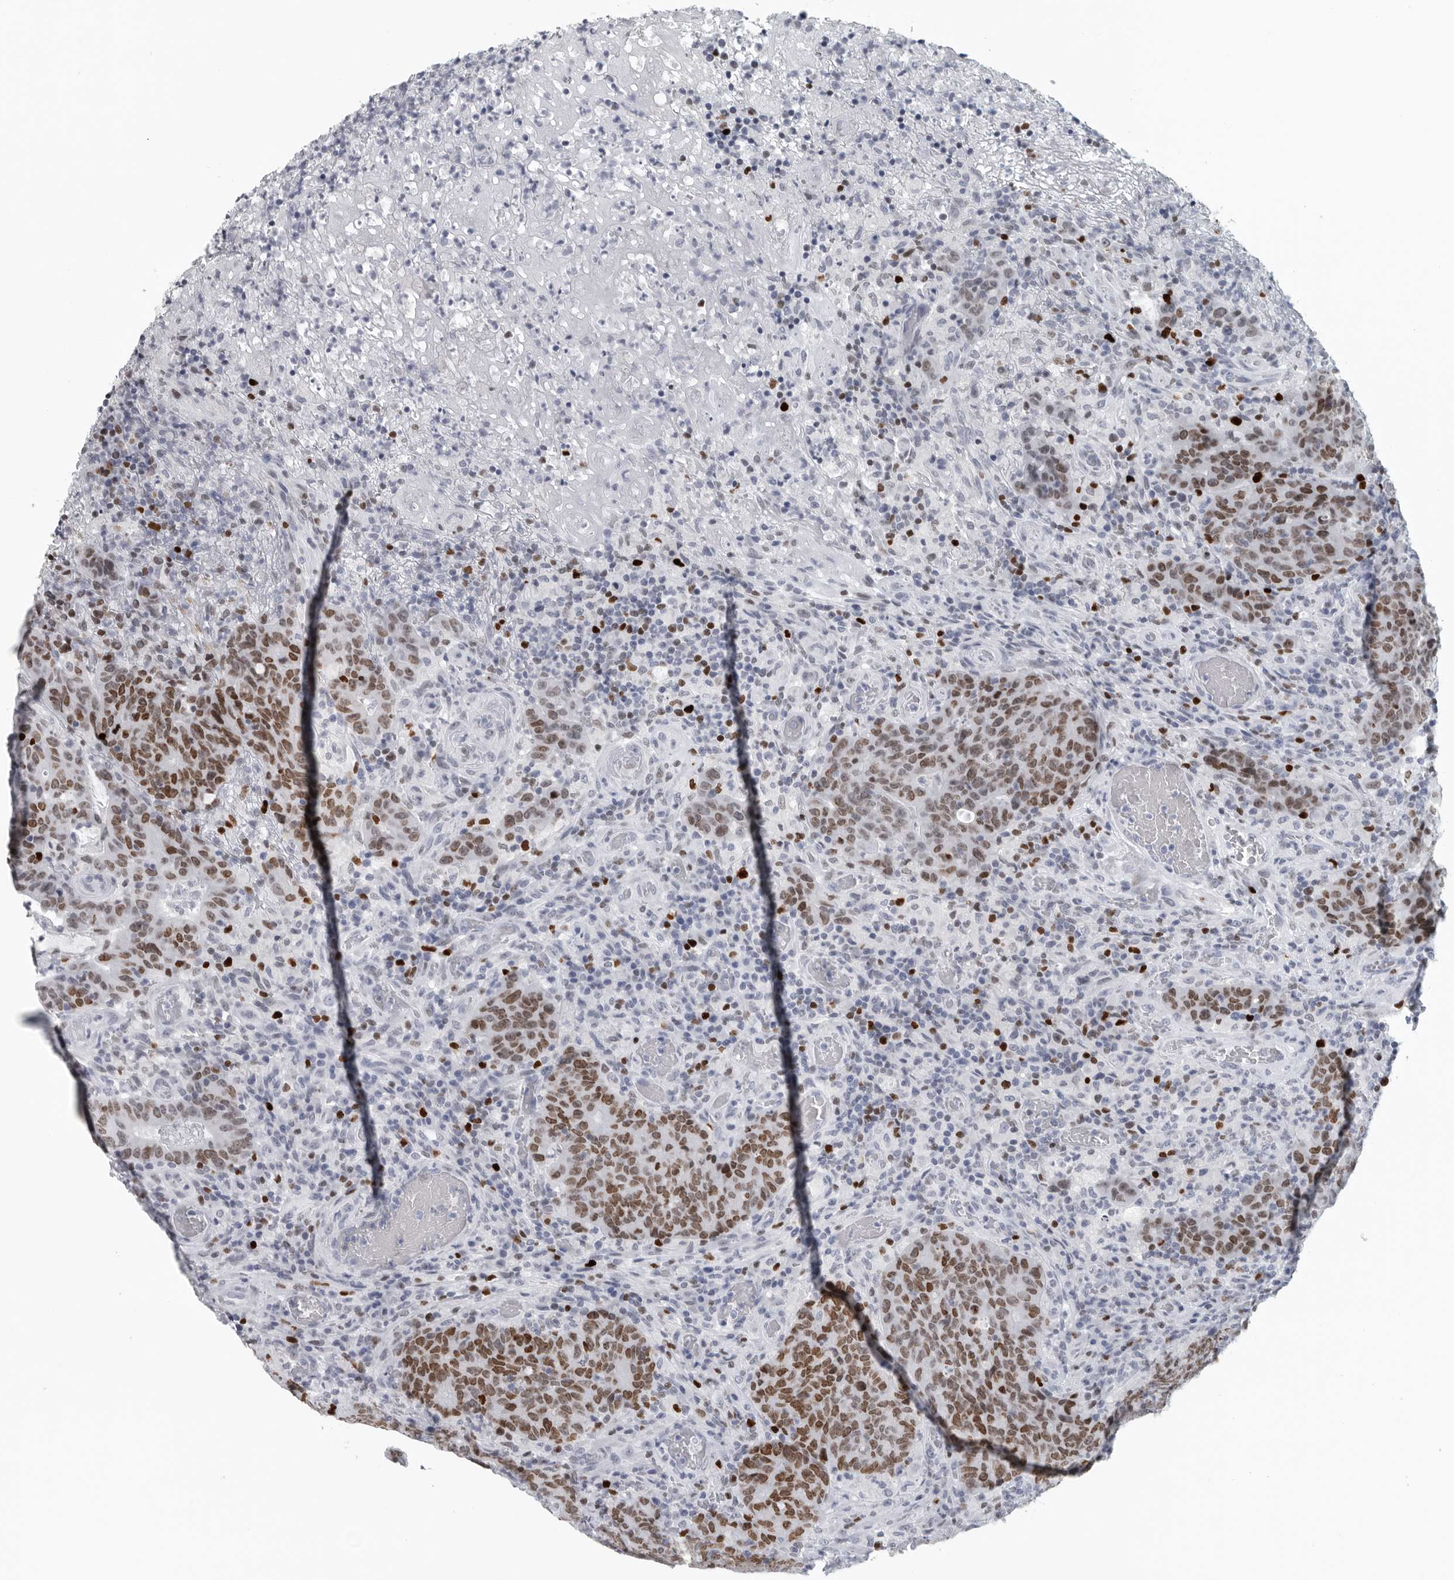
{"staining": {"intensity": "strong", "quantity": ">75%", "location": "nuclear"}, "tissue": "colorectal cancer", "cell_type": "Tumor cells", "image_type": "cancer", "snomed": [{"axis": "morphology", "description": "Adenocarcinoma, NOS"}, {"axis": "topography", "description": "Colon"}], "caption": "The photomicrograph displays staining of colorectal cancer (adenocarcinoma), revealing strong nuclear protein positivity (brown color) within tumor cells.", "gene": "SATB2", "patient": {"sex": "female", "age": 75}}